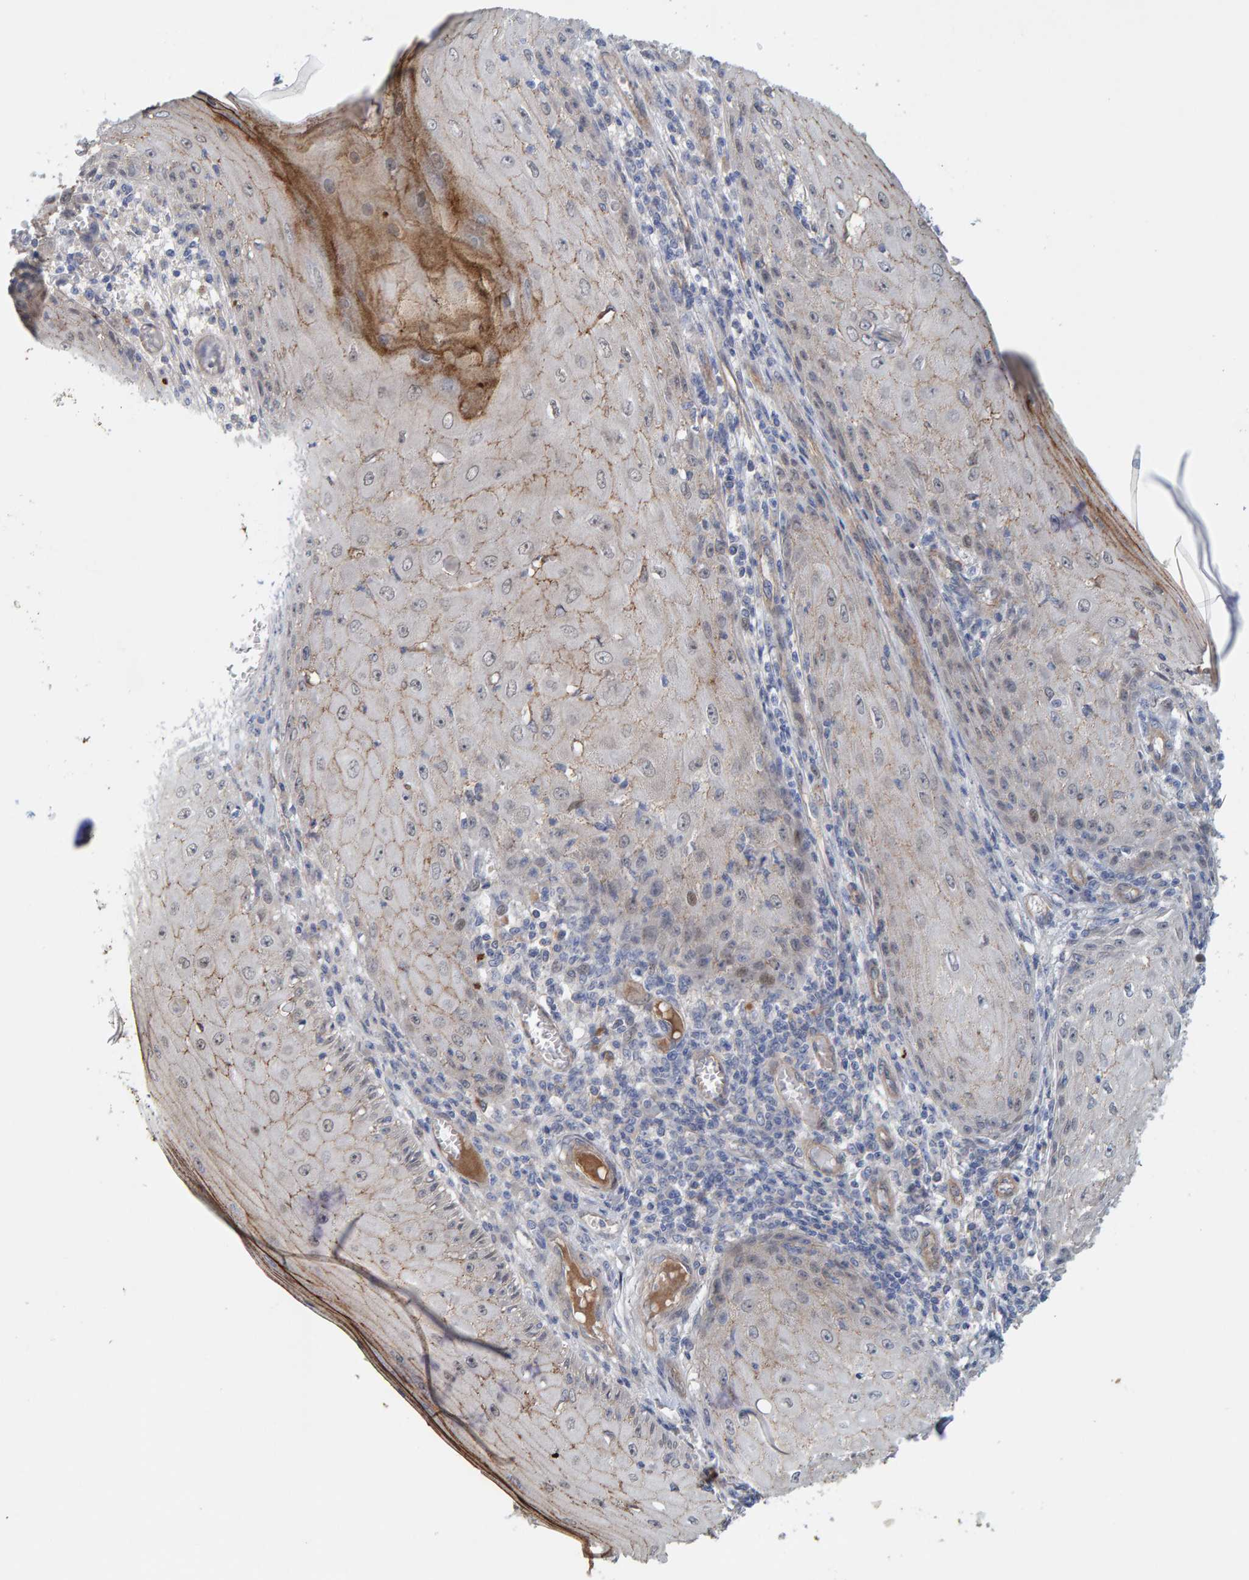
{"staining": {"intensity": "negative", "quantity": "none", "location": "none"}, "tissue": "skin cancer", "cell_type": "Tumor cells", "image_type": "cancer", "snomed": [{"axis": "morphology", "description": "Squamous cell carcinoma, NOS"}, {"axis": "topography", "description": "Skin"}], "caption": "Micrograph shows no significant protein staining in tumor cells of squamous cell carcinoma (skin). (DAB immunohistochemistry, high magnification).", "gene": "KRBA2", "patient": {"sex": "female", "age": 73}}